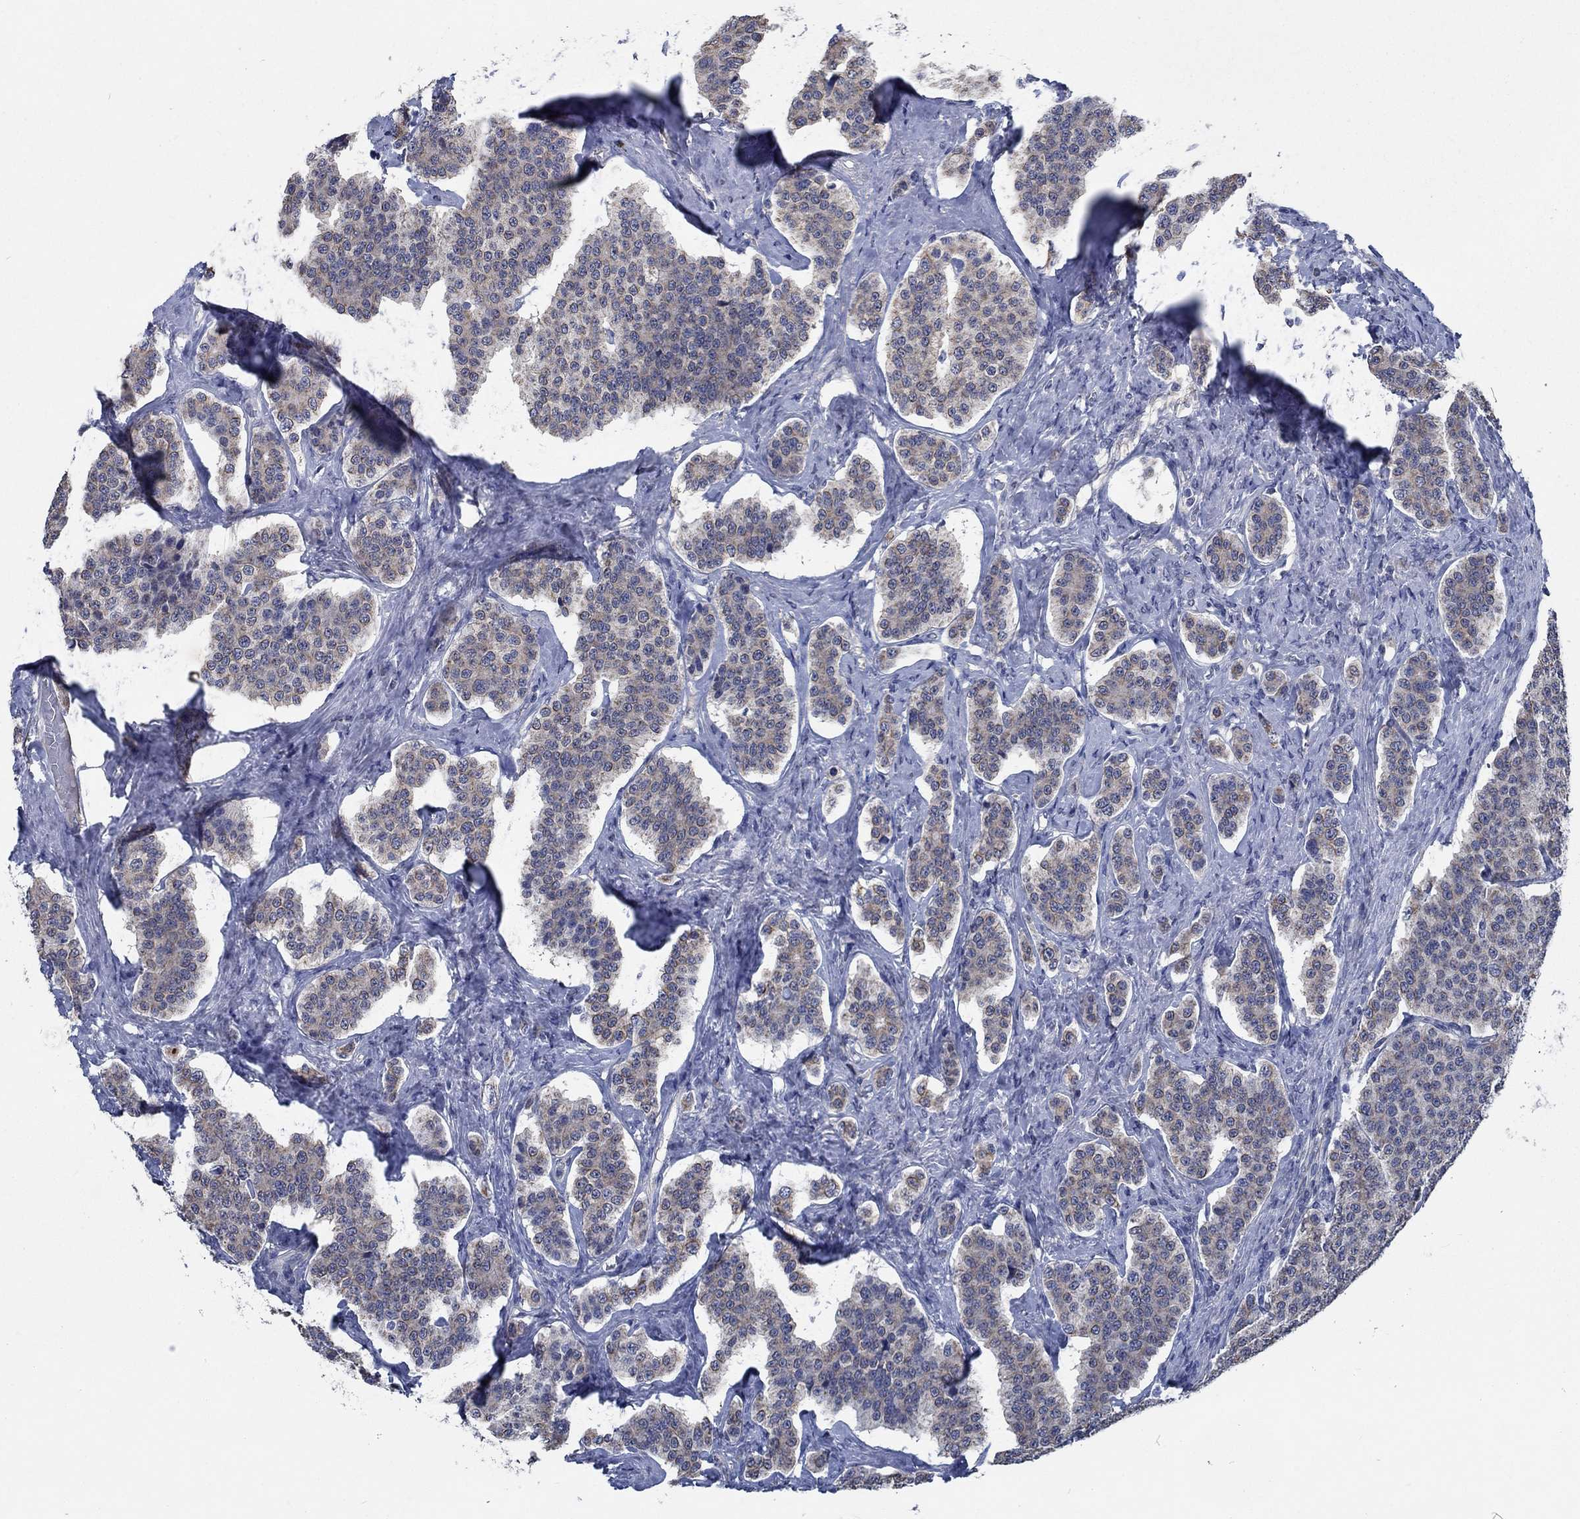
{"staining": {"intensity": "weak", "quantity": "25%-75%", "location": "cytoplasmic/membranous"}, "tissue": "carcinoid", "cell_type": "Tumor cells", "image_type": "cancer", "snomed": [{"axis": "morphology", "description": "Carcinoid, malignant, NOS"}, {"axis": "topography", "description": "Small intestine"}], "caption": "The histopathology image demonstrates staining of carcinoid, revealing weak cytoplasmic/membranous protein positivity (brown color) within tumor cells.", "gene": "OBSCN", "patient": {"sex": "female", "age": 58}}